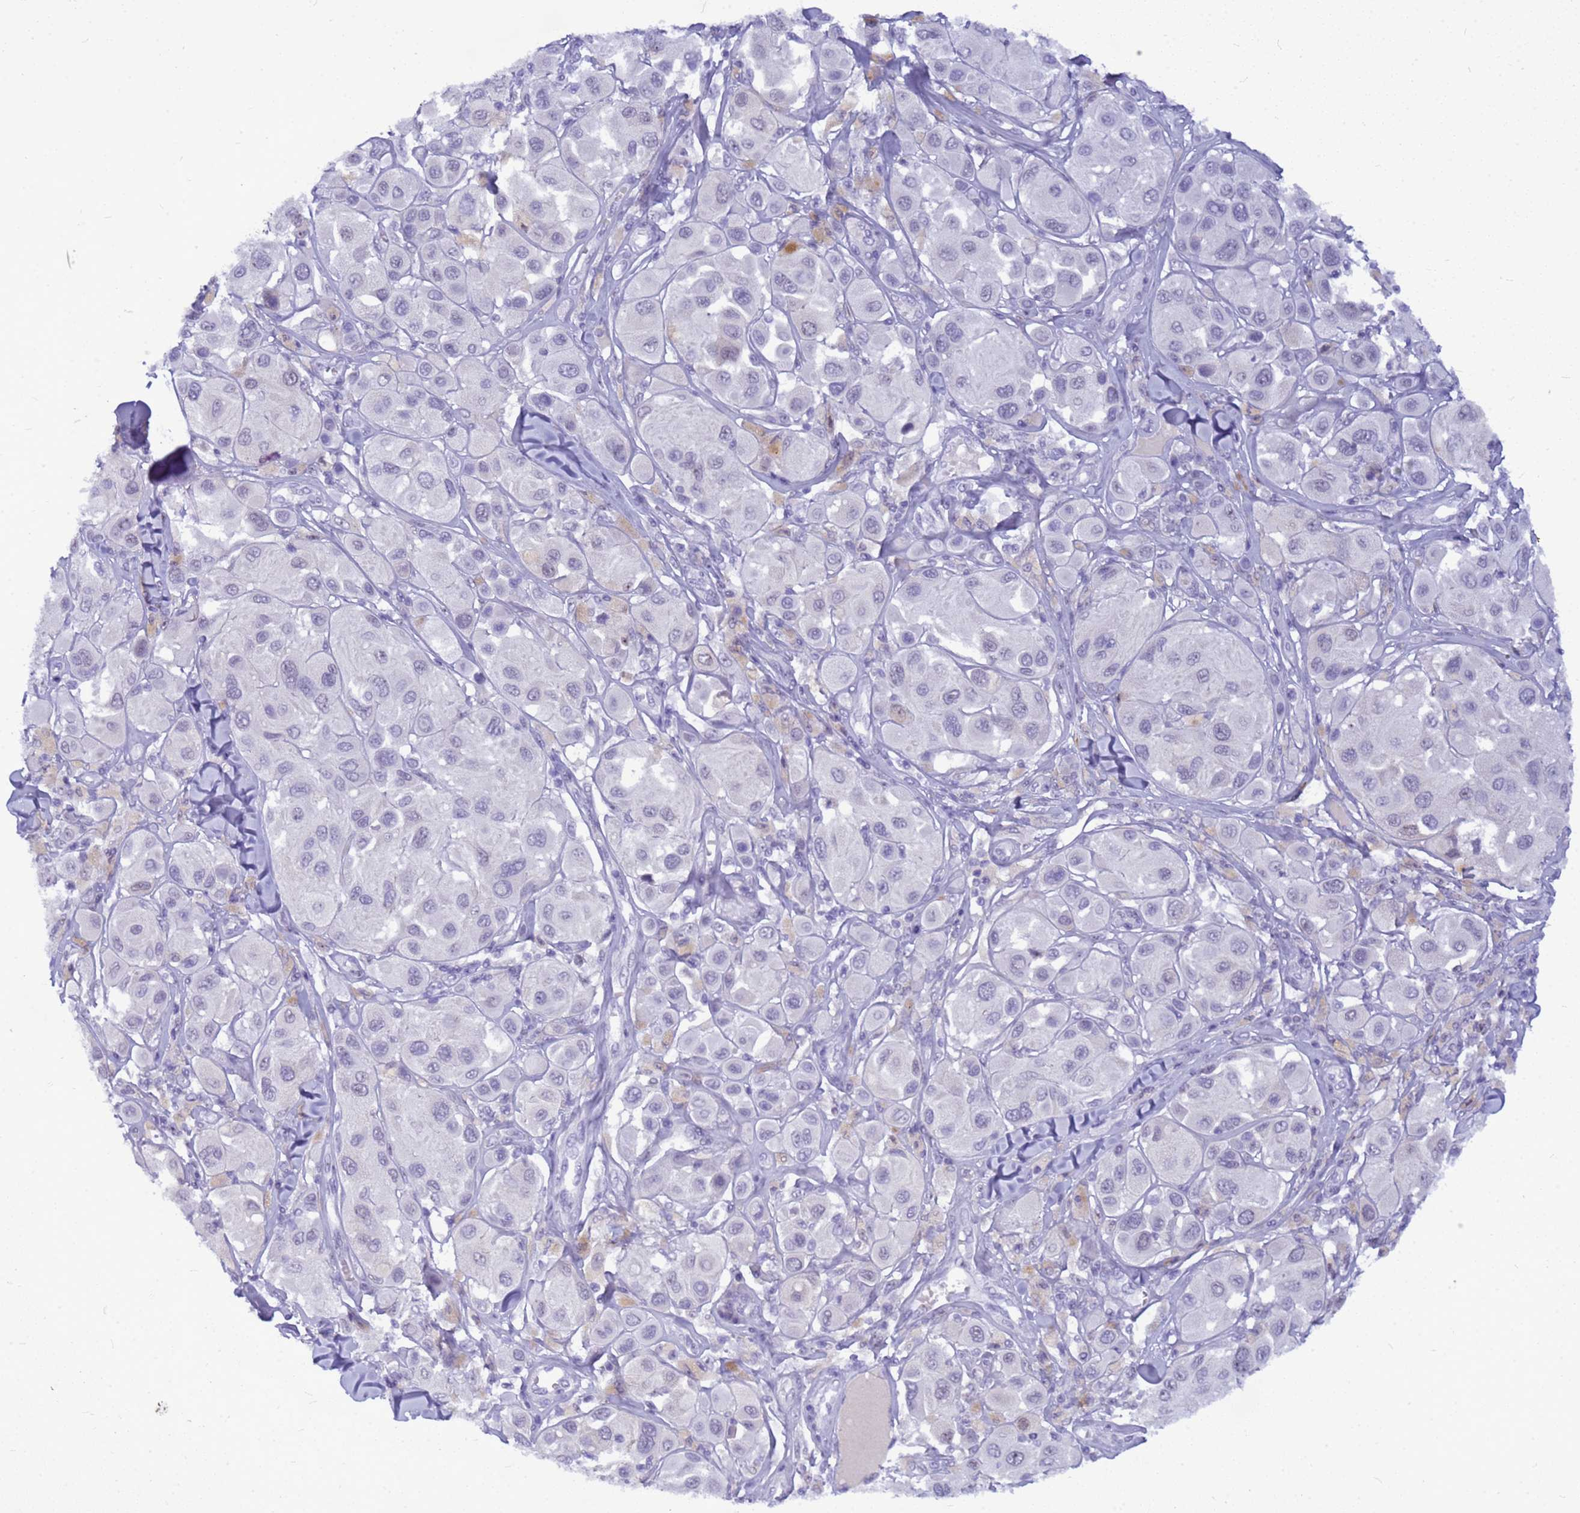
{"staining": {"intensity": "negative", "quantity": "none", "location": "none"}, "tissue": "melanoma", "cell_type": "Tumor cells", "image_type": "cancer", "snomed": [{"axis": "morphology", "description": "Malignant melanoma, Metastatic site"}, {"axis": "topography", "description": "Skin"}], "caption": "This photomicrograph is of malignant melanoma (metastatic site) stained with immunohistochemistry (IHC) to label a protein in brown with the nuclei are counter-stained blue. There is no staining in tumor cells.", "gene": "DMRTC2", "patient": {"sex": "male", "age": 41}}